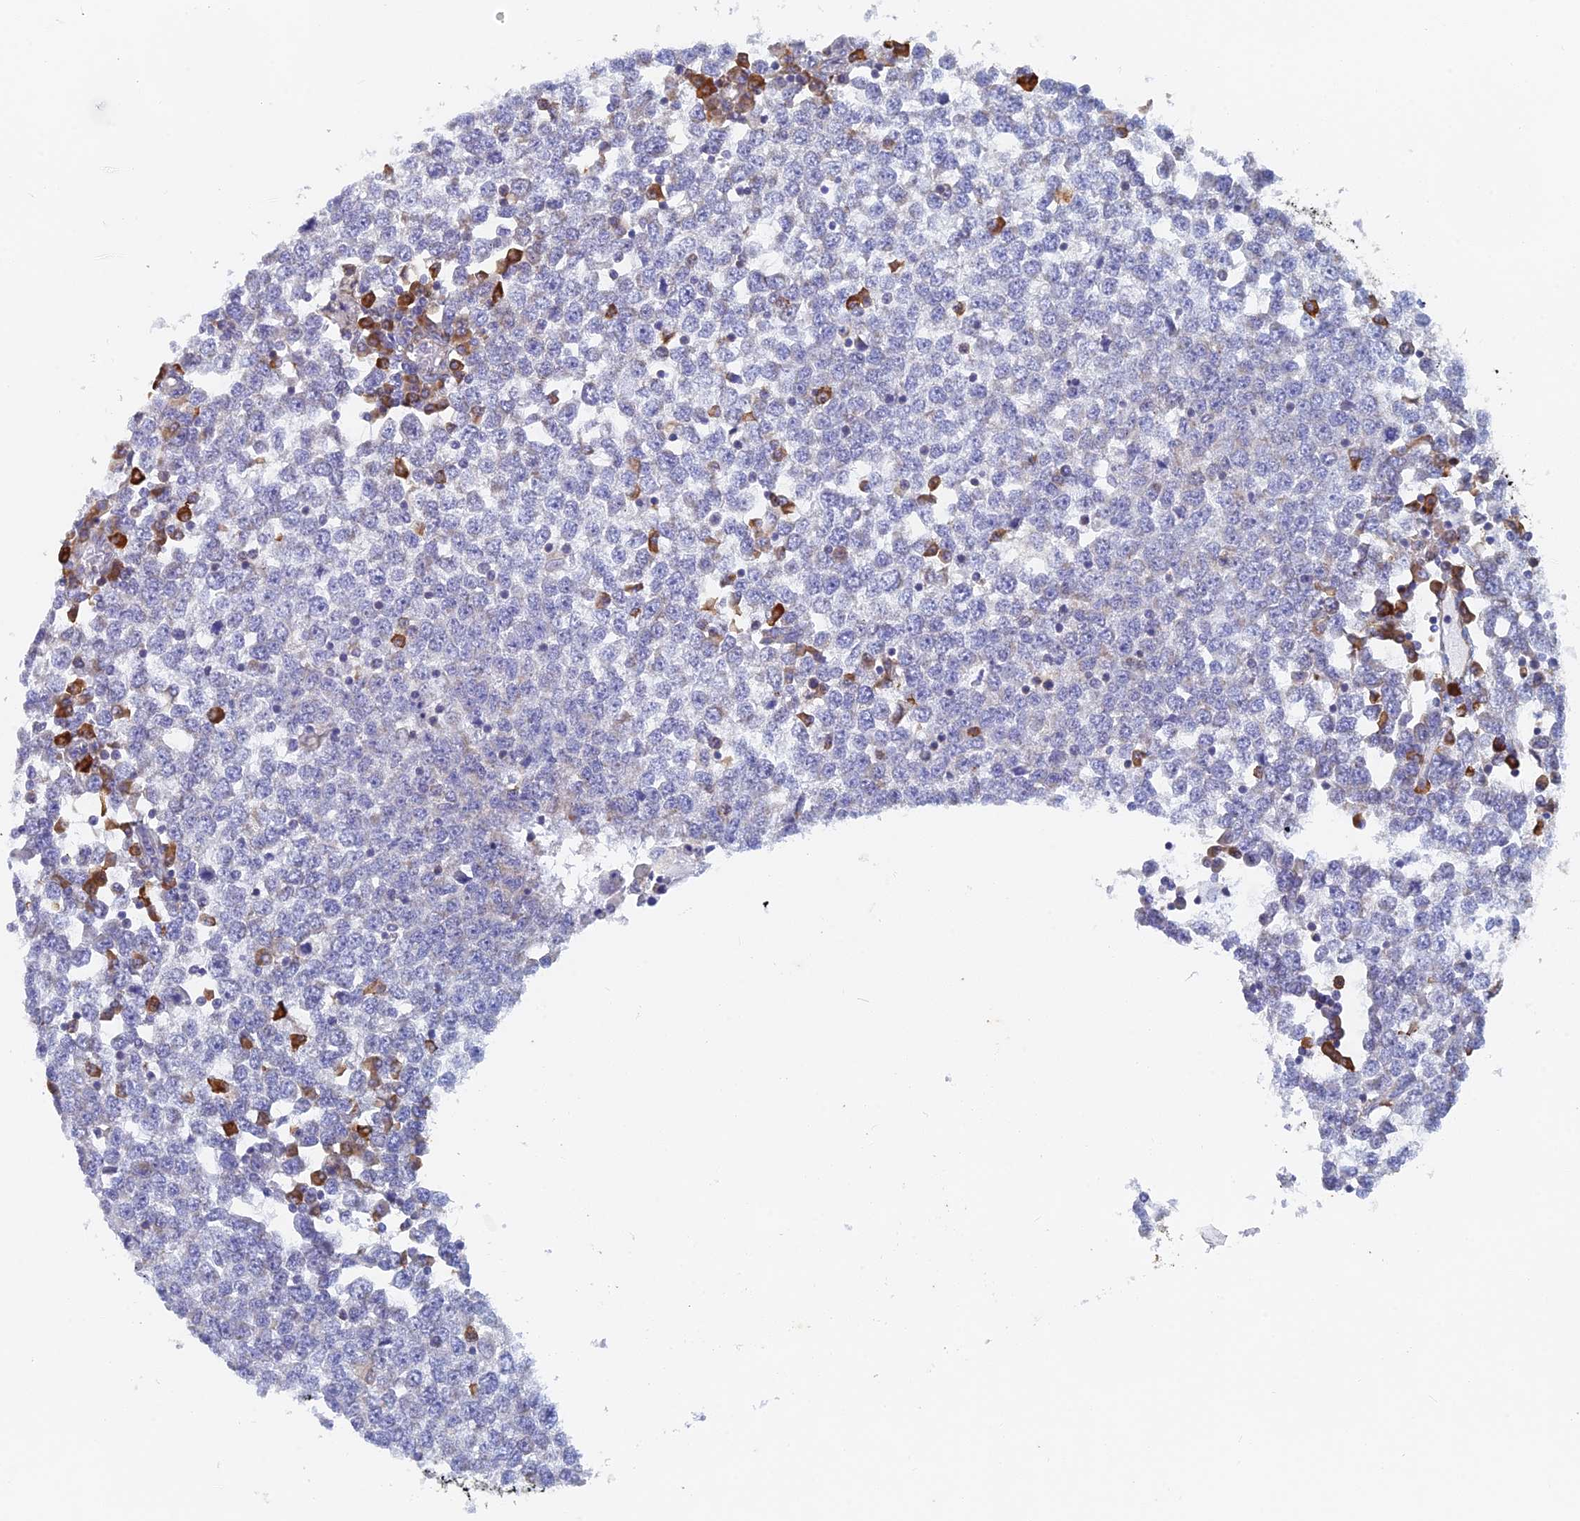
{"staining": {"intensity": "negative", "quantity": "none", "location": "none"}, "tissue": "testis cancer", "cell_type": "Tumor cells", "image_type": "cancer", "snomed": [{"axis": "morphology", "description": "Seminoma, NOS"}, {"axis": "topography", "description": "Testis"}], "caption": "Tumor cells are negative for protein expression in human seminoma (testis). (Brightfield microscopy of DAB (3,3'-diaminobenzidine) IHC at high magnification).", "gene": "WDR35", "patient": {"sex": "male", "age": 65}}